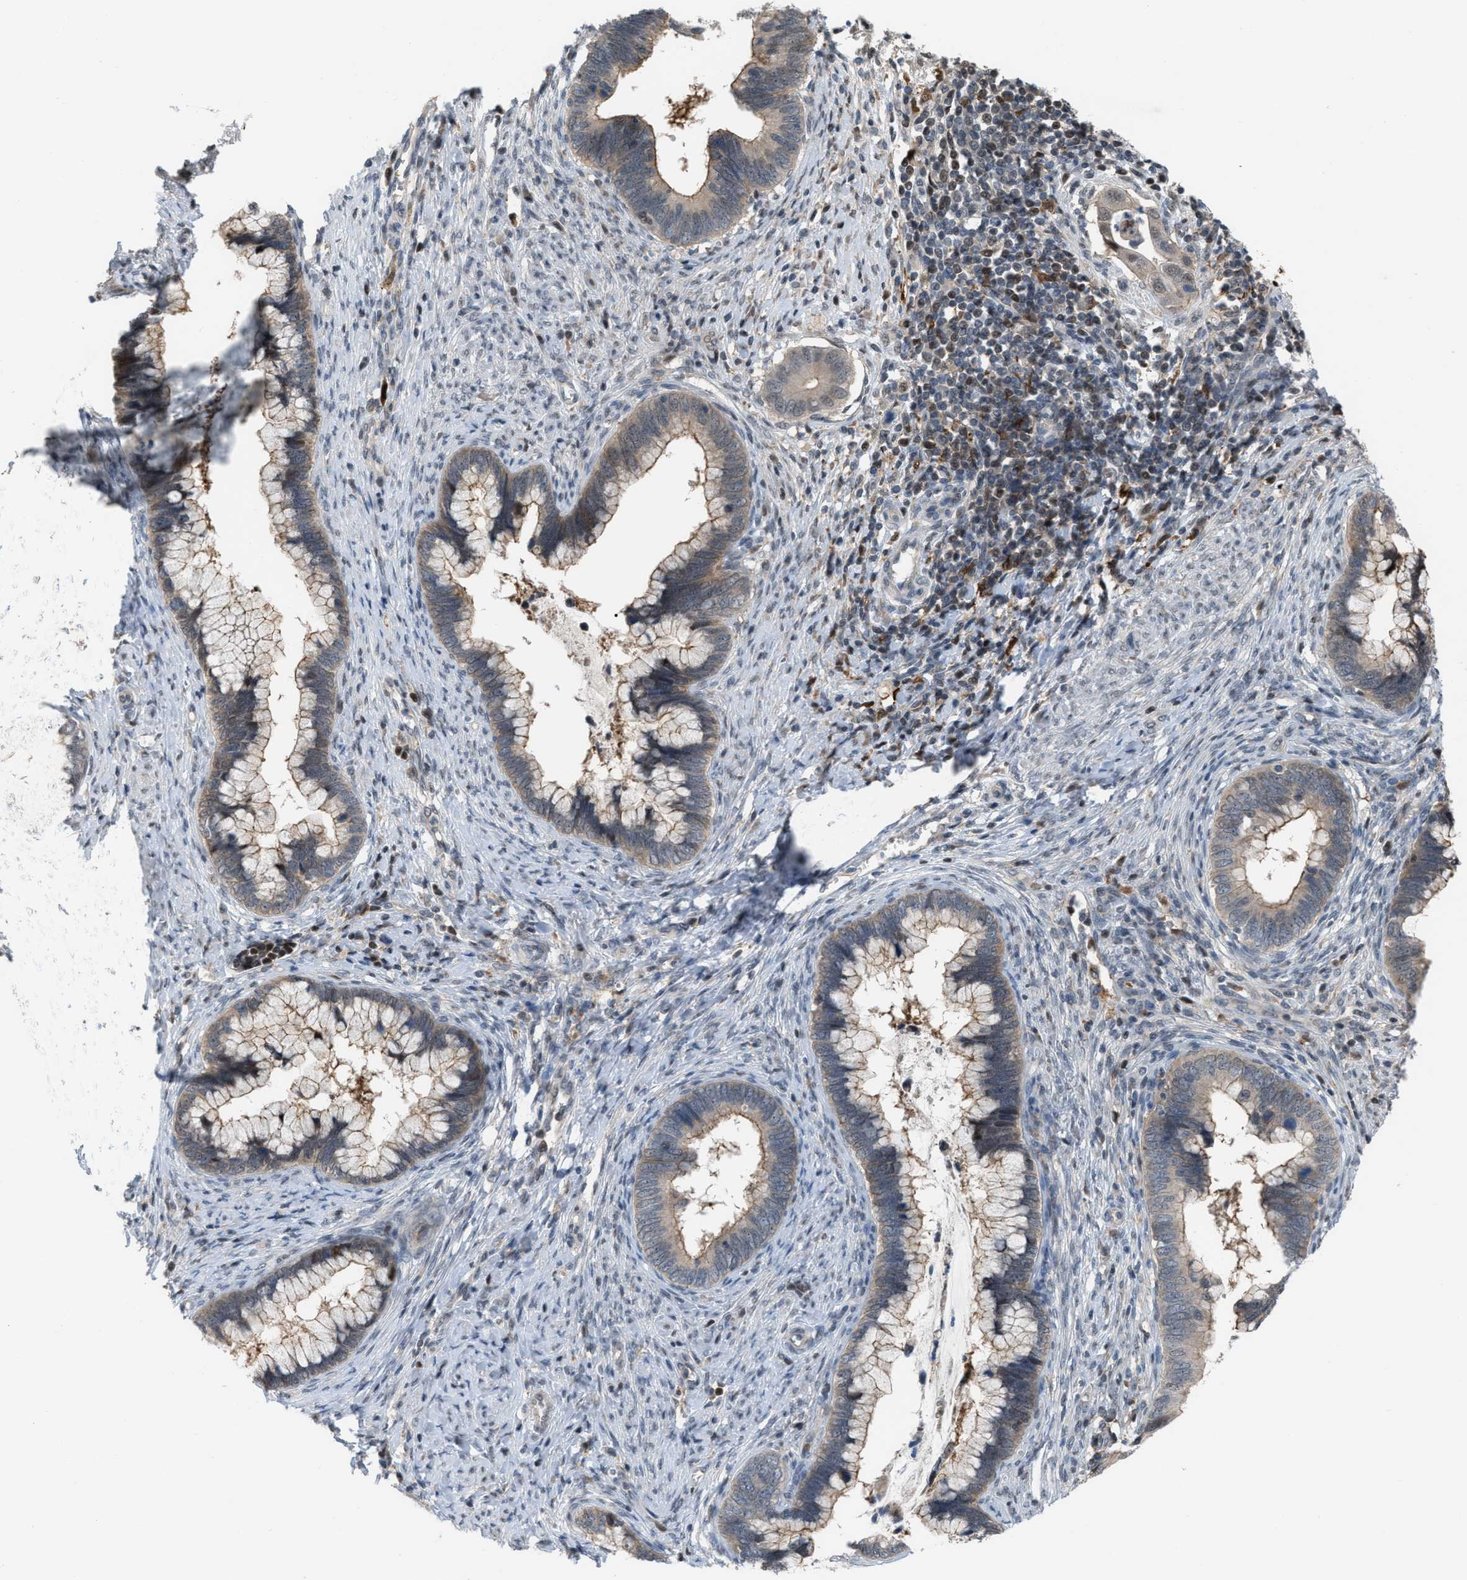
{"staining": {"intensity": "weak", "quantity": "25%-75%", "location": "cytoplasmic/membranous"}, "tissue": "cervical cancer", "cell_type": "Tumor cells", "image_type": "cancer", "snomed": [{"axis": "morphology", "description": "Adenocarcinoma, NOS"}, {"axis": "topography", "description": "Cervix"}], "caption": "Adenocarcinoma (cervical) stained with a brown dye exhibits weak cytoplasmic/membranous positive positivity in approximately 25%-75% of tumor cells.", "gene": "RFFL", "patient": {"sex": "female", "age": 44}}